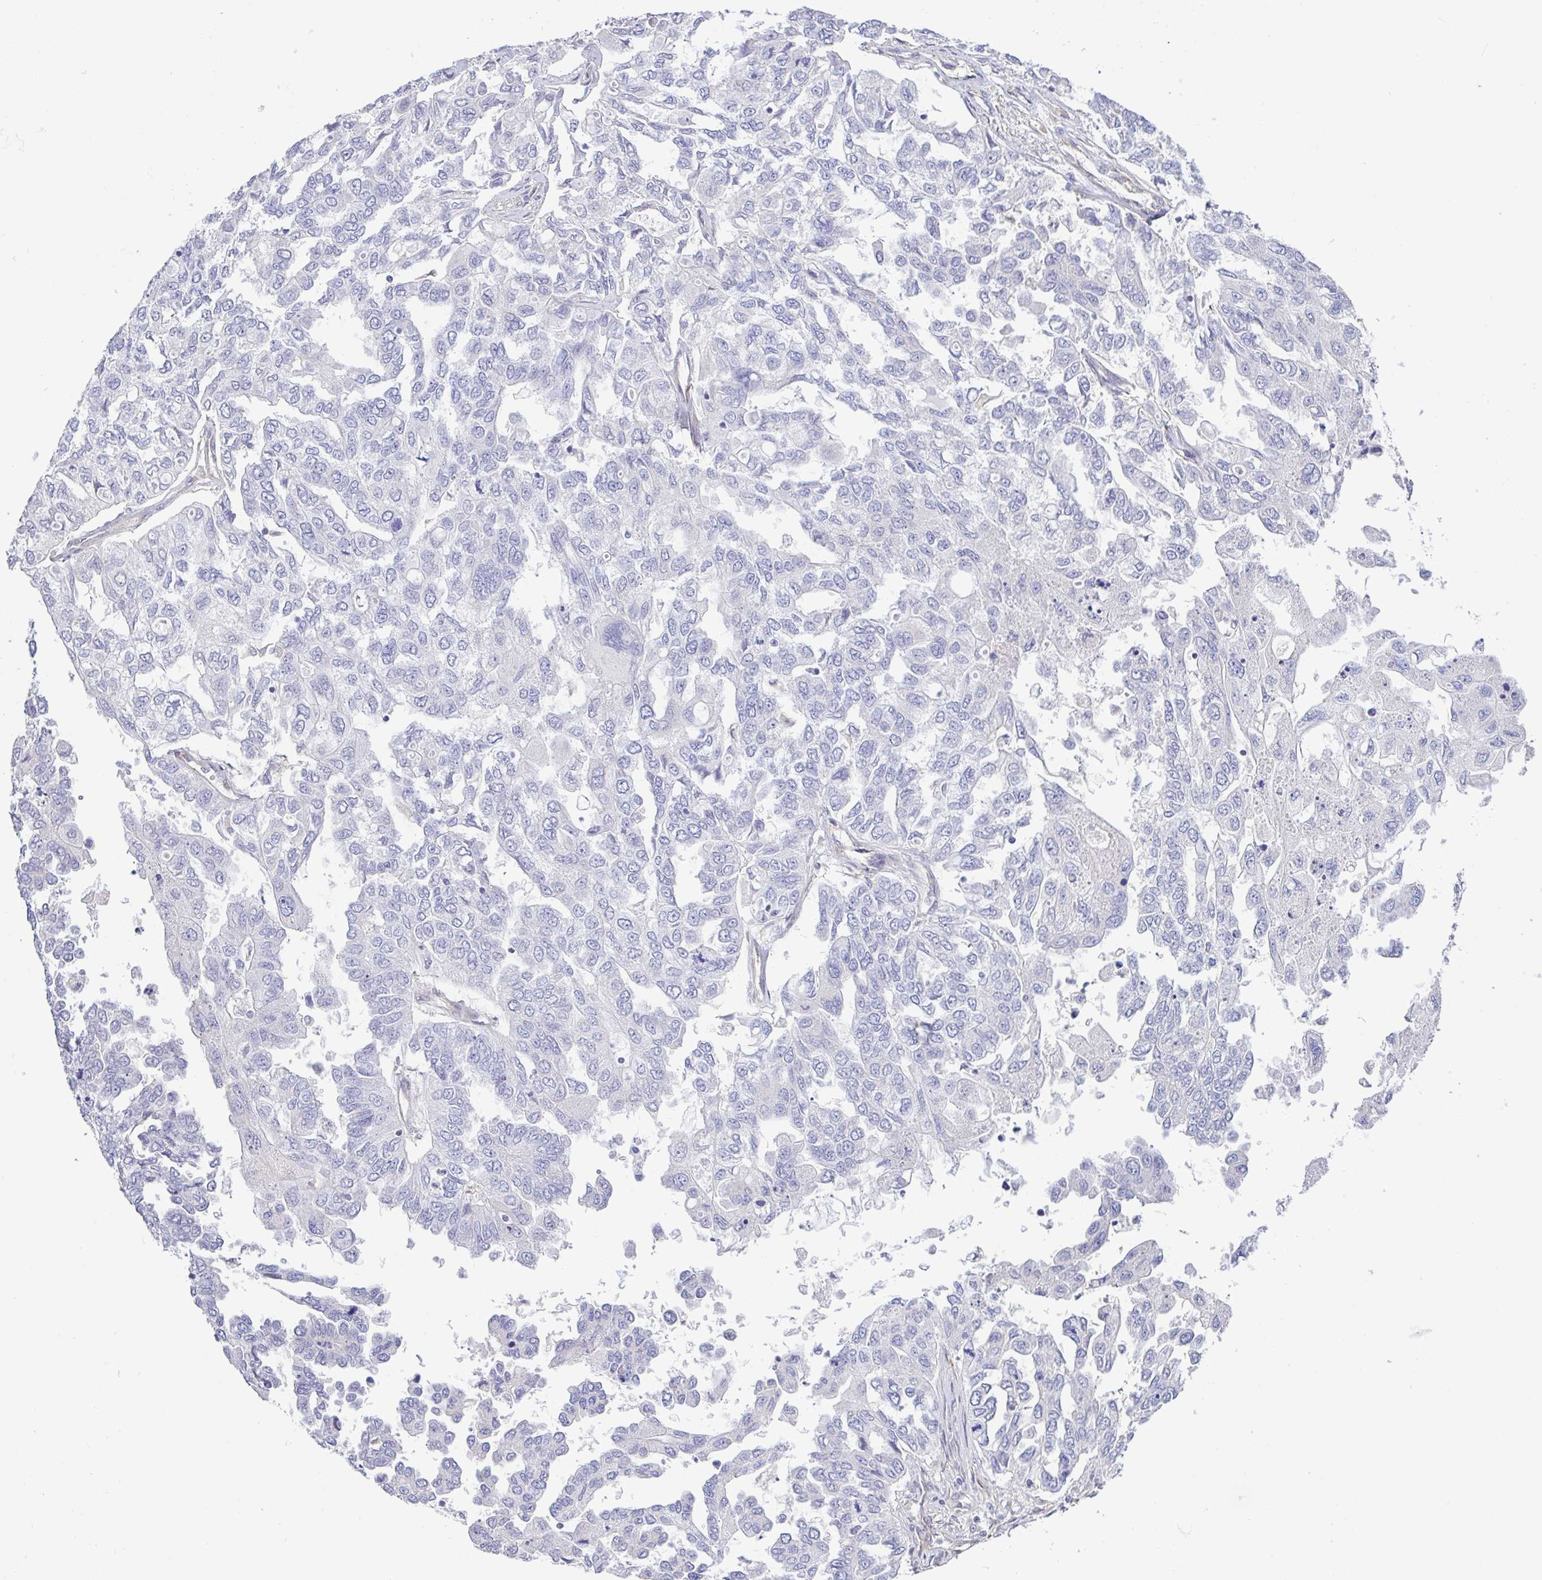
{"staining": {"intensity": "negative", "quantity": "none", "location": "none"}, "tissue": "ovarian cancer", "cell_type": "Tumor cells", "image_type": "cancer", "snomed": [{"axis": "morphology", "description": "Cystadenocarcinoma, serous, NOS"}, {"axis": "topography", "description": "Ovary"}], "caption": "Micrograph shows no protein staining in tumor cells of ovarian serous cystadenocarcinoma tissue.", "gene": "PLCD4", "patient": {"sex": "female", "age": 53}}